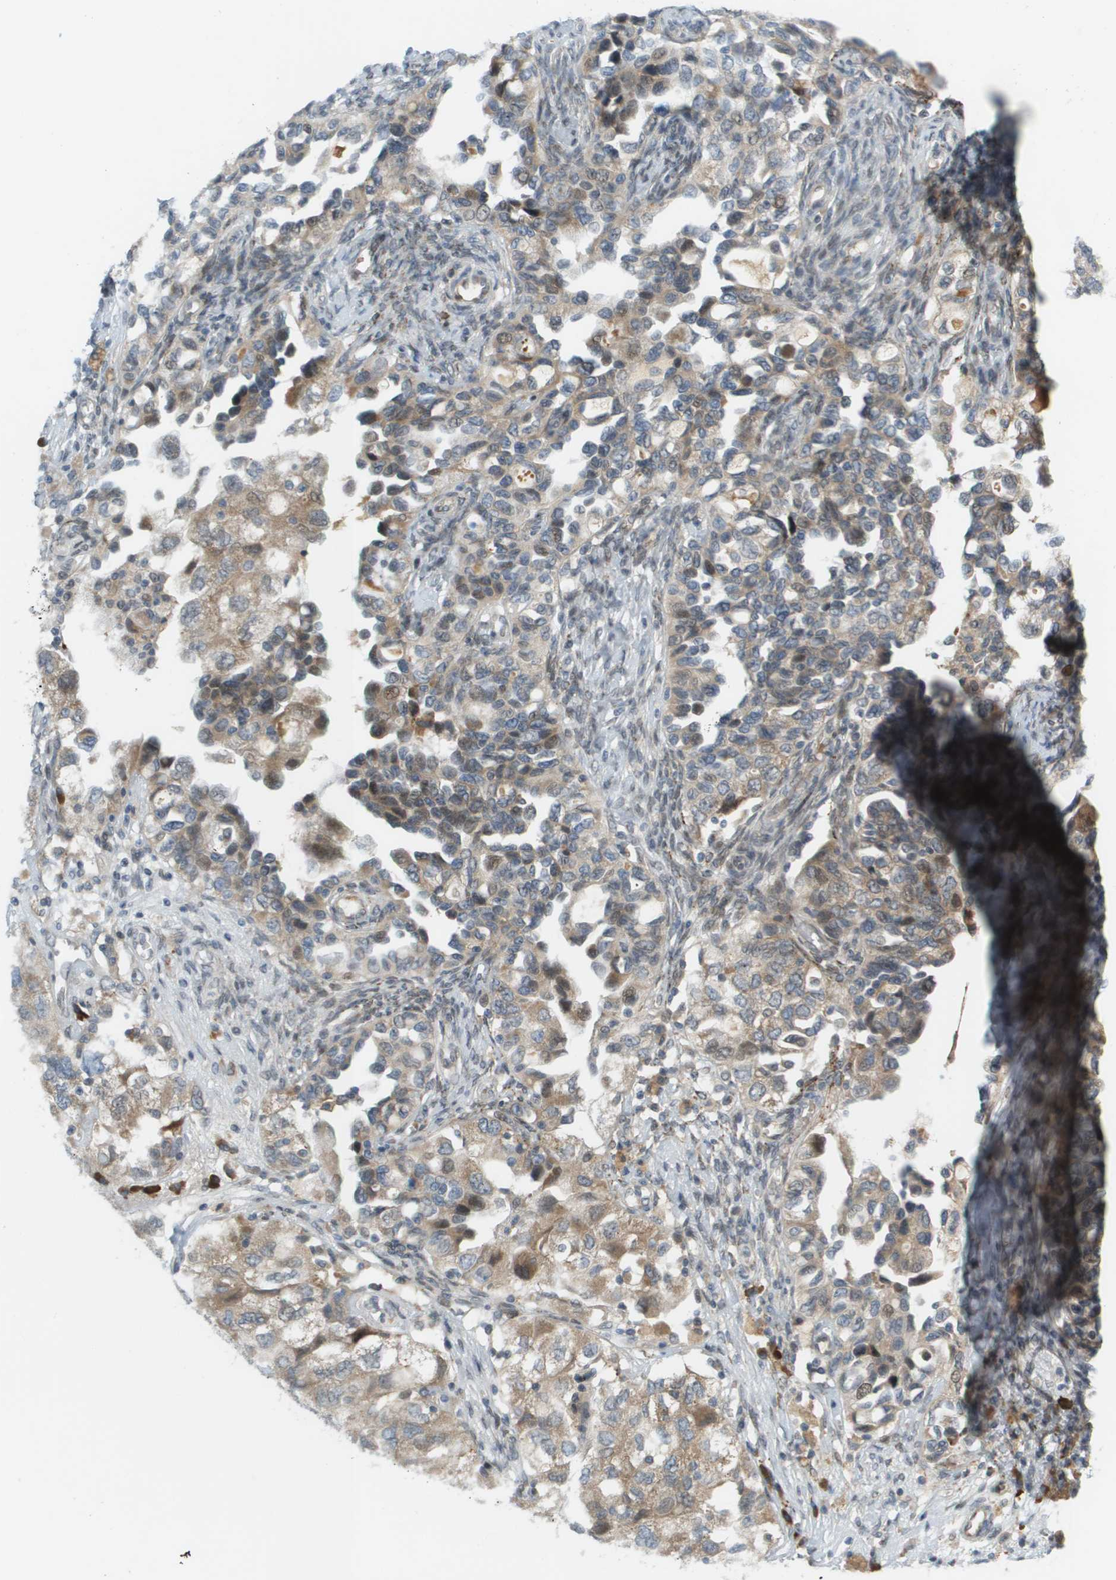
{"staining": {"intensity": "moderate", "quantity": ">75%", "location": "cytoplasmic/membranous"}, "tissue": "ovarian cancer", "cell_type": "Tumor cells", "image_type": "cancer", "snomed": [{"axis": "morphology", "description": "Carcinoma, NOS"}, {"axis": "morphology", "description": "Cystadenocarcinoma, serous, NOS"}, {"axis": "topography", "description": "Ovary"}], "caption": "The image exhibits staining of ovarian serous cystadenocarcinoma, revealing moderate cytoplasmic/membranous protein expression (brown color) within tumor cells.", "gene": "CACNB4", "patient": {"sex": "female", "age": 69}}